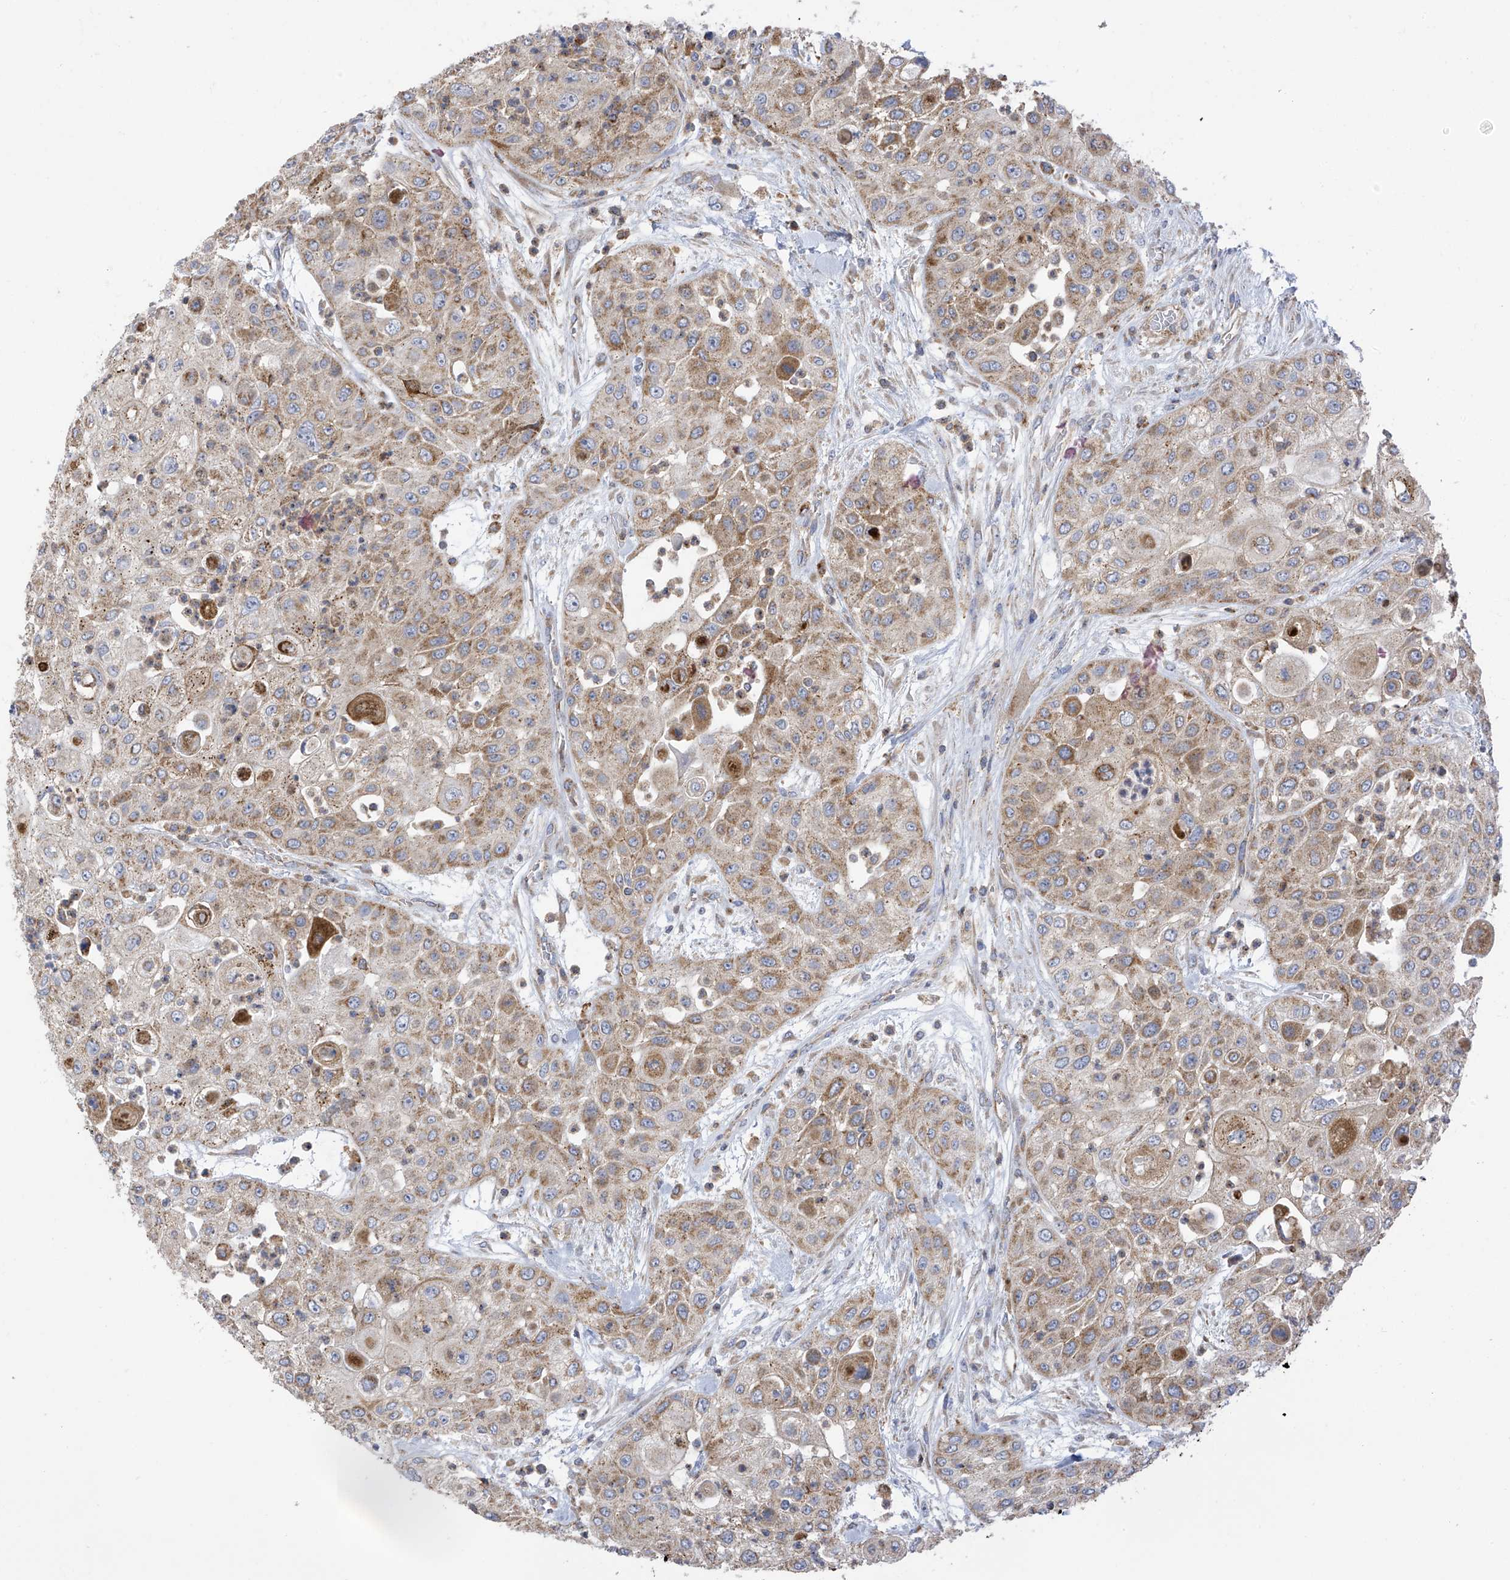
{"staining": {"intensity": "moderate", "quantity": "25%-75%", "location": "cytoplasmic/membranous"}, "tissue": "urothelial cancer", "cell_type": "Tumor cells", "image_type": "cancer", "snomed": [{"axis": "morphology", "description": "Urothelial carcinoma, High grade"}, {"axis": "topography", "description": "Urinary bladder"}], "caption": "Protein analysis of urothelial carcinoma (high-grade) tissue demonstrates moderate cytoplasmic/membranous staining in about 25%-75% of tumor cells.", "gene": "ITM2B", "patient": {"sex": "female", "age": 79}}